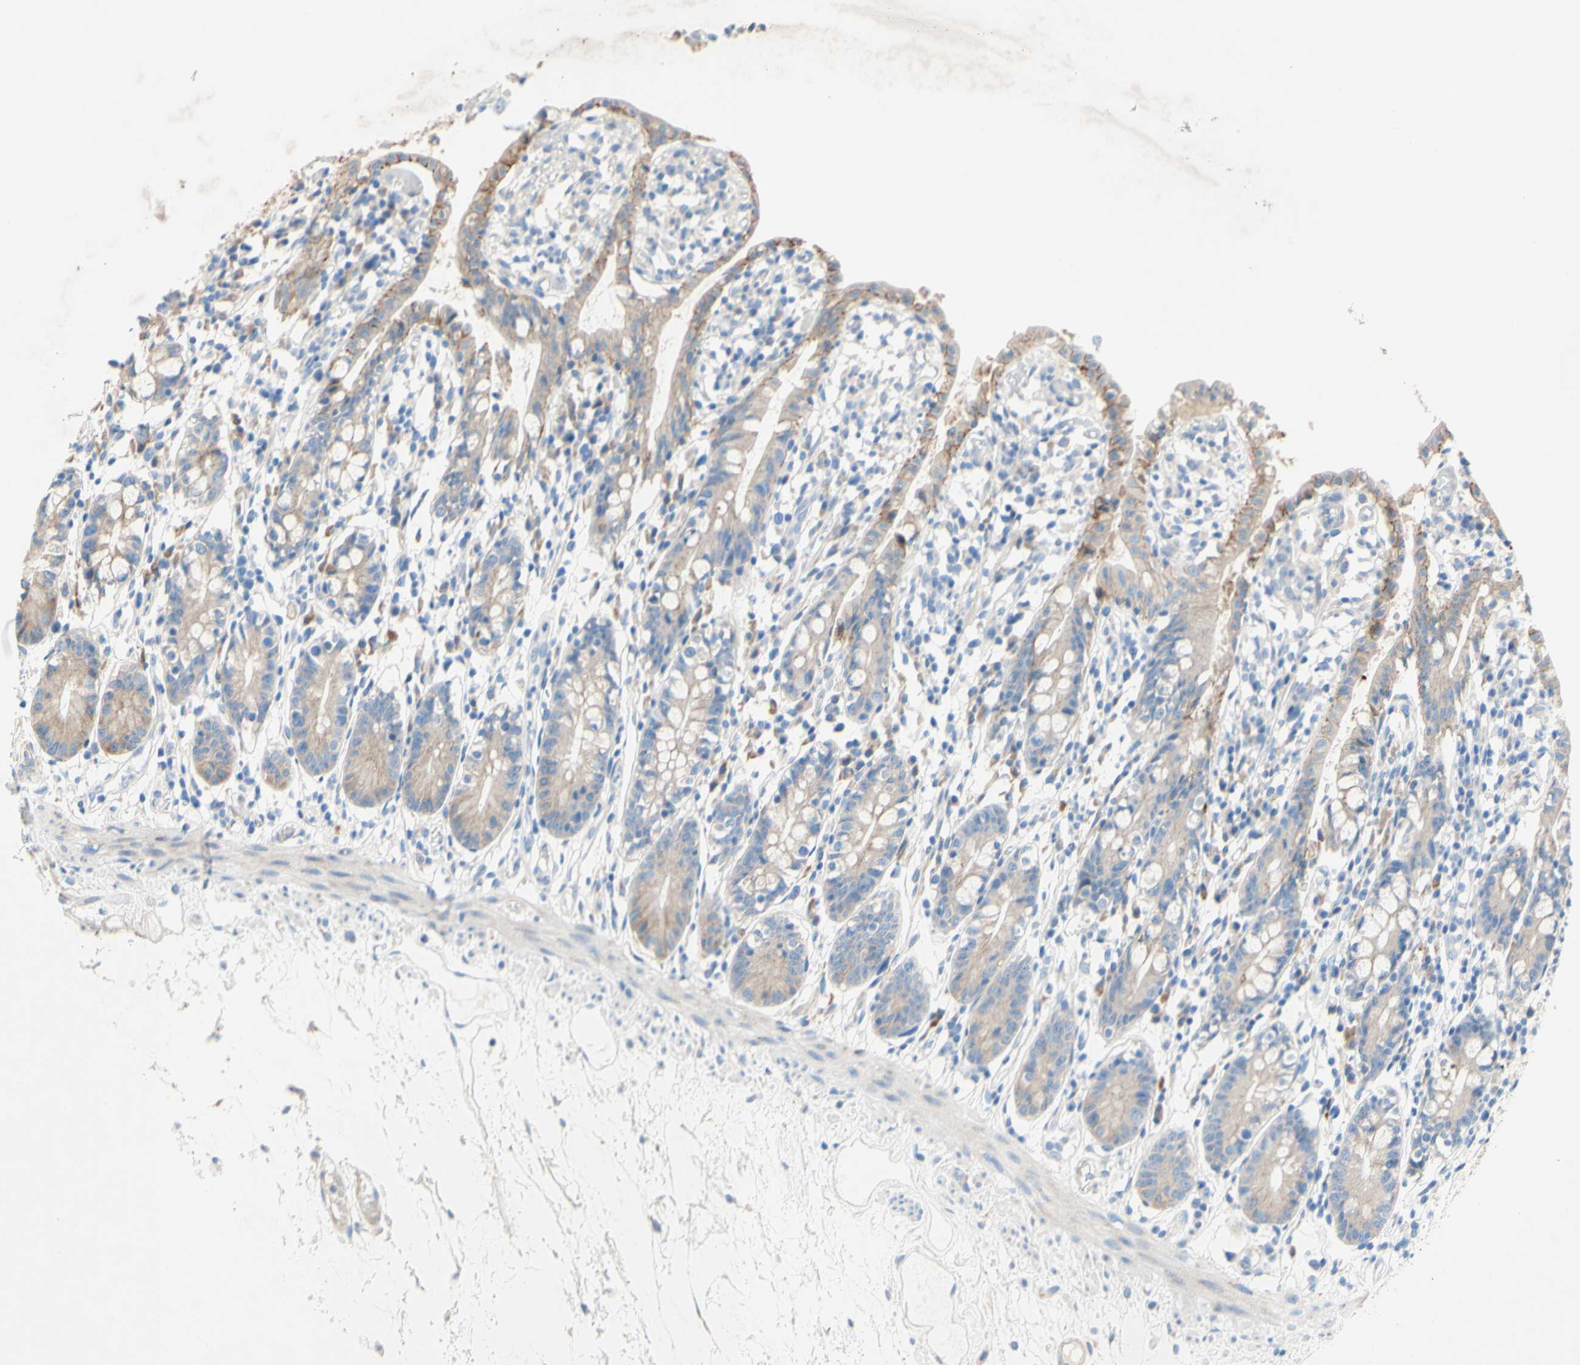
{"staining": {"intensity": "moderate", "quantity": "25%-75%", "location": "cytoplasmic/membranous"}, "tissue": "small intestine", "cell_type": "Glandular cells", "image_type": "normal", "snomed": [{"axis": "morphology", "description": "Normal tissue, NOS"}, {"axis": "morphology", "description": "Cystadenocarcinoma, serous, Metastatic site"}, {"axis": "topography", "description": "Small intestine"}], "caption": "Brown immunohistochemical staining in normal human small intestine exhibits moderate cytoplasmic/membranous positivity in approximately 25%-75% of glandular cells.", "gene": "TMIGD2", "patient": {"sex": "female", "age": 61}}